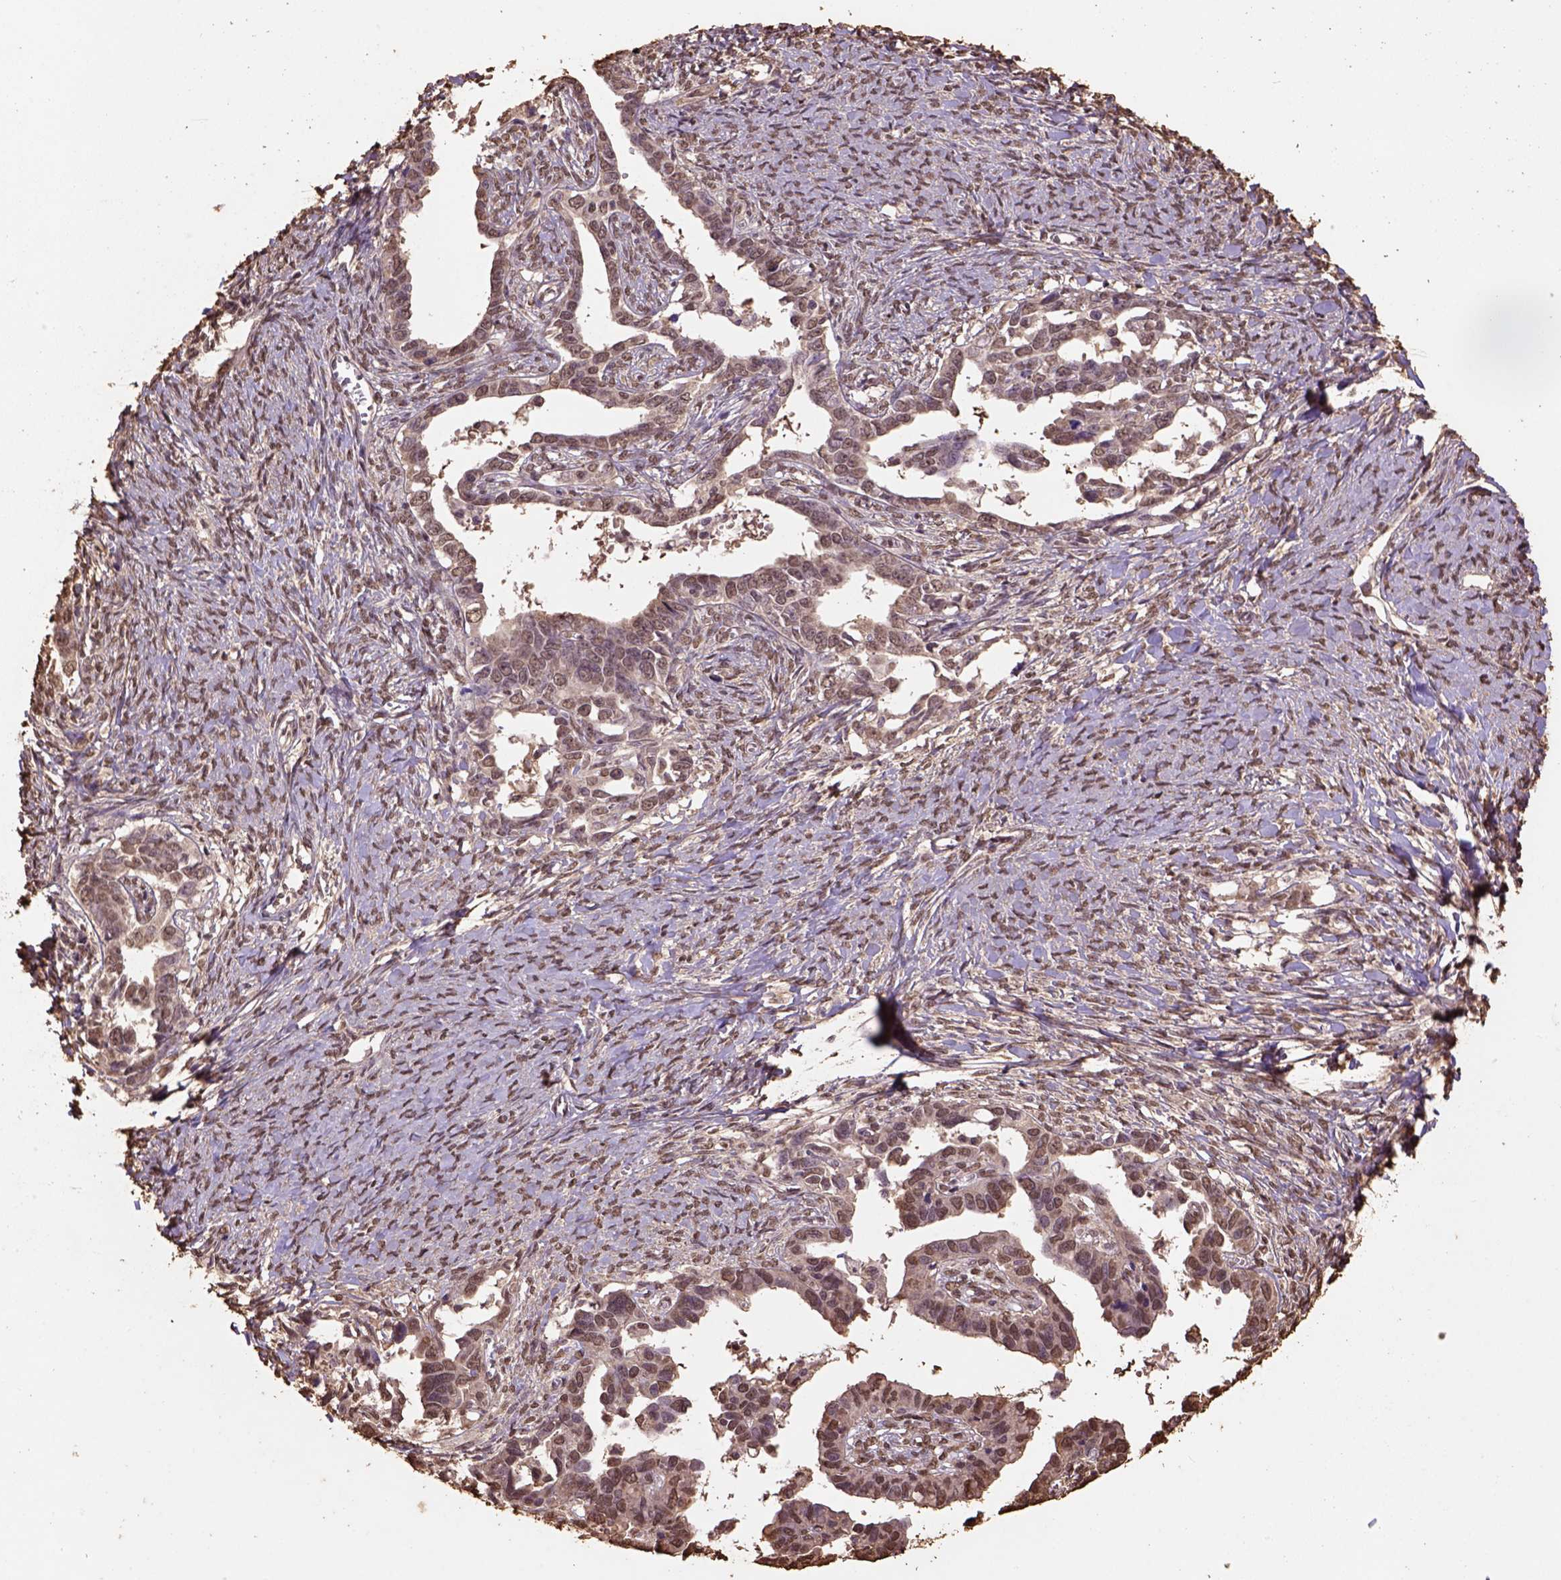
{"staining": {"intensity": "moderate", "quantity": ">75%", "location": "cytoplasmic/membranous"}, "tissue": "ovarian cancer", "cell_type": "Tumor cells", "image_type": "cancer", "snomed": [{"axis": "morphology", "description": "Cystadenocarcinoma, serous, NOS"}, {"axis": "topography", "description": "Ovary"}], "caption": "Ovarian serous cystadenocarcinoma was stained to show a protein in brown. There is medium levels of moderate cytoplasmic/membranous expression in about >75% of tumor cells. Nuclei are stained in blue.", "gene": "CSTF2T", "patient": {"sex": "female", "age": 69}}